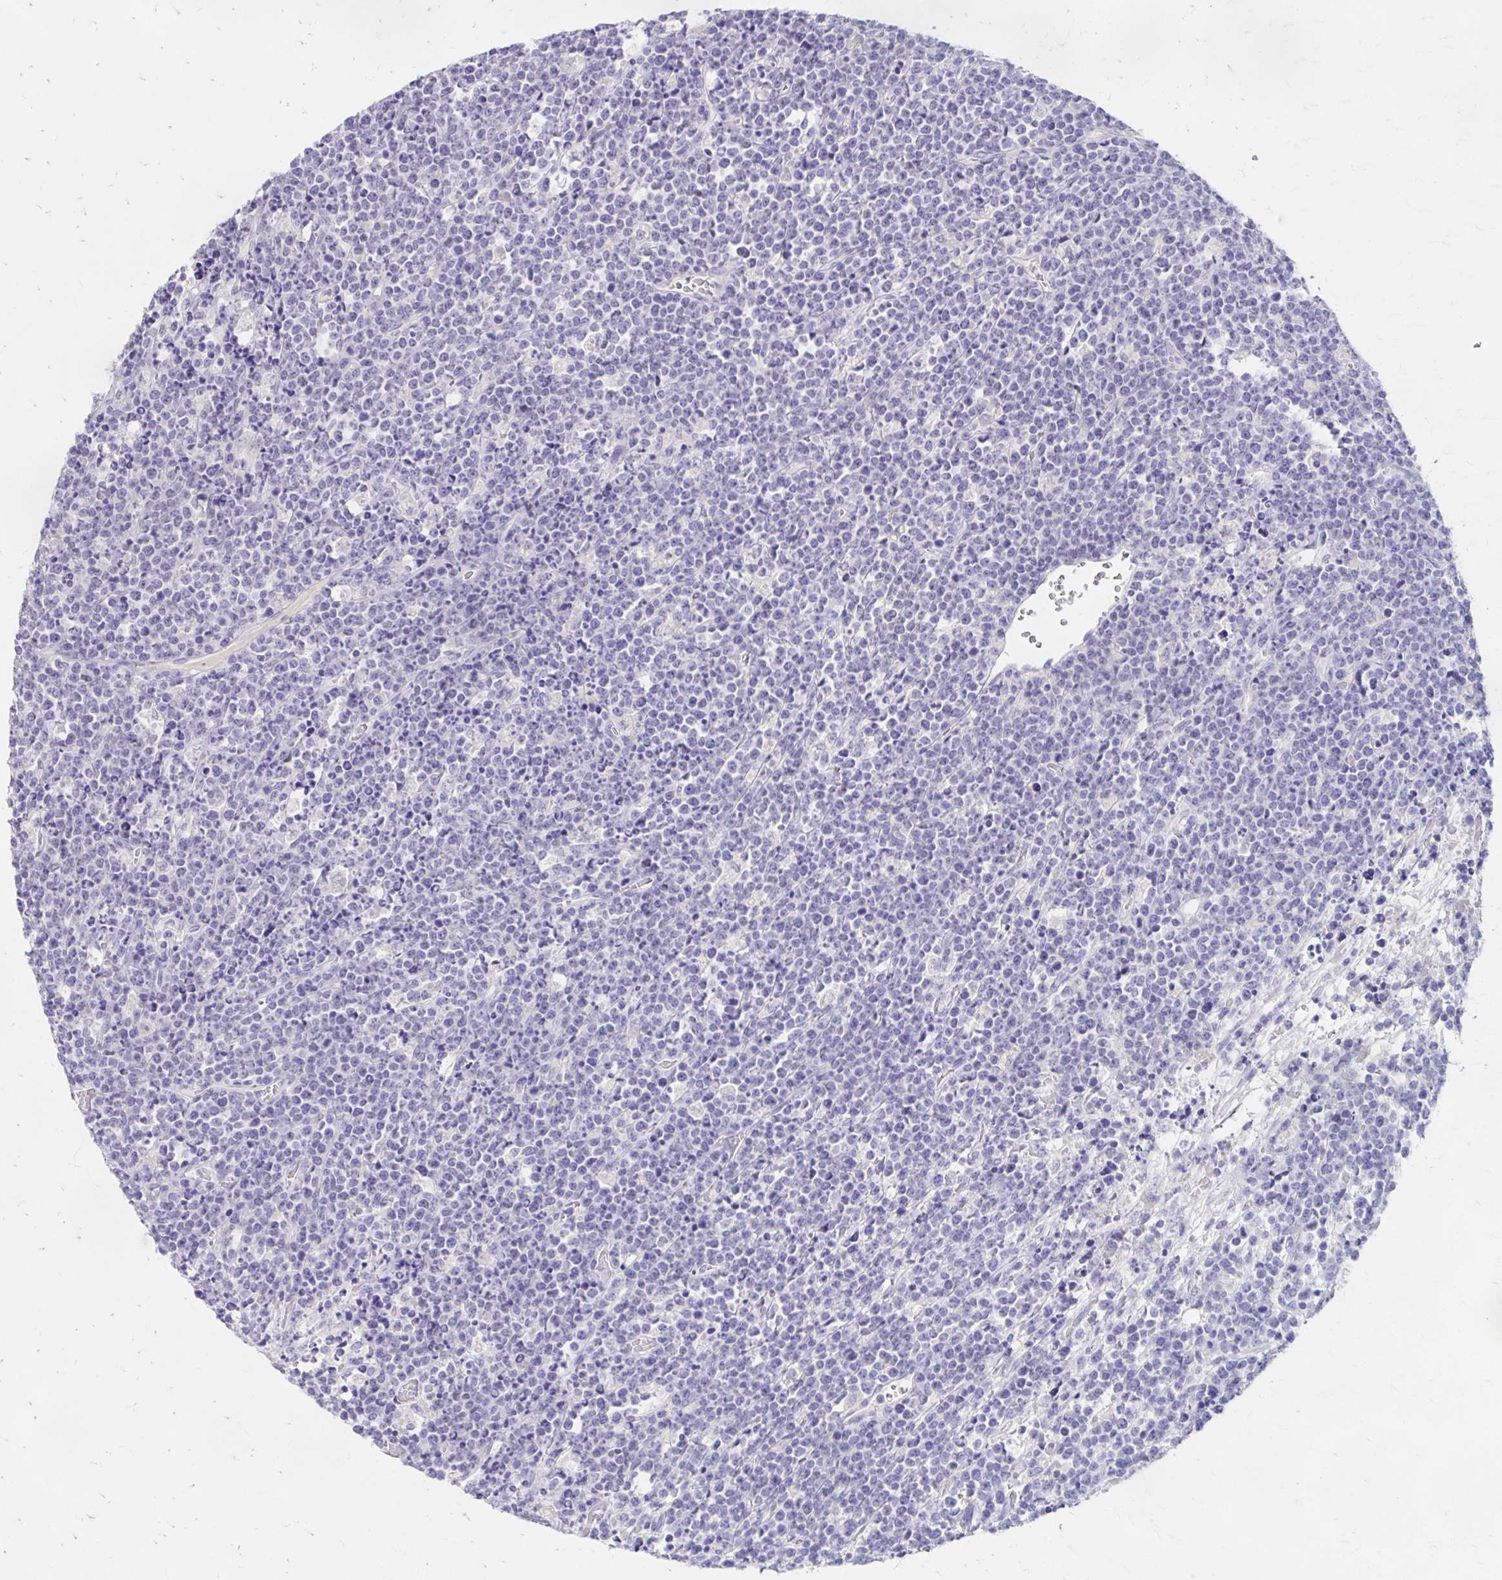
{"staining": {"intensity": "negative", "quantity": "none", "location": "none"}, "tissue": "lymphoma", "cell_type": "Tumor cells", "image_type": "cancer", "snomed": [{"axis": "morphology", "description": "Malignant lymphoma, non-Hodgkin's type, High grade"}, {"axis": "topography", "description": "Ovary"}], "caption": "The immunohistochemistry (IHC) micrograph has no significant expression in tumor cells of lymphoma tissue.", "gene": "AZGP1", "patient": {"sex": "female", "age": 56}}